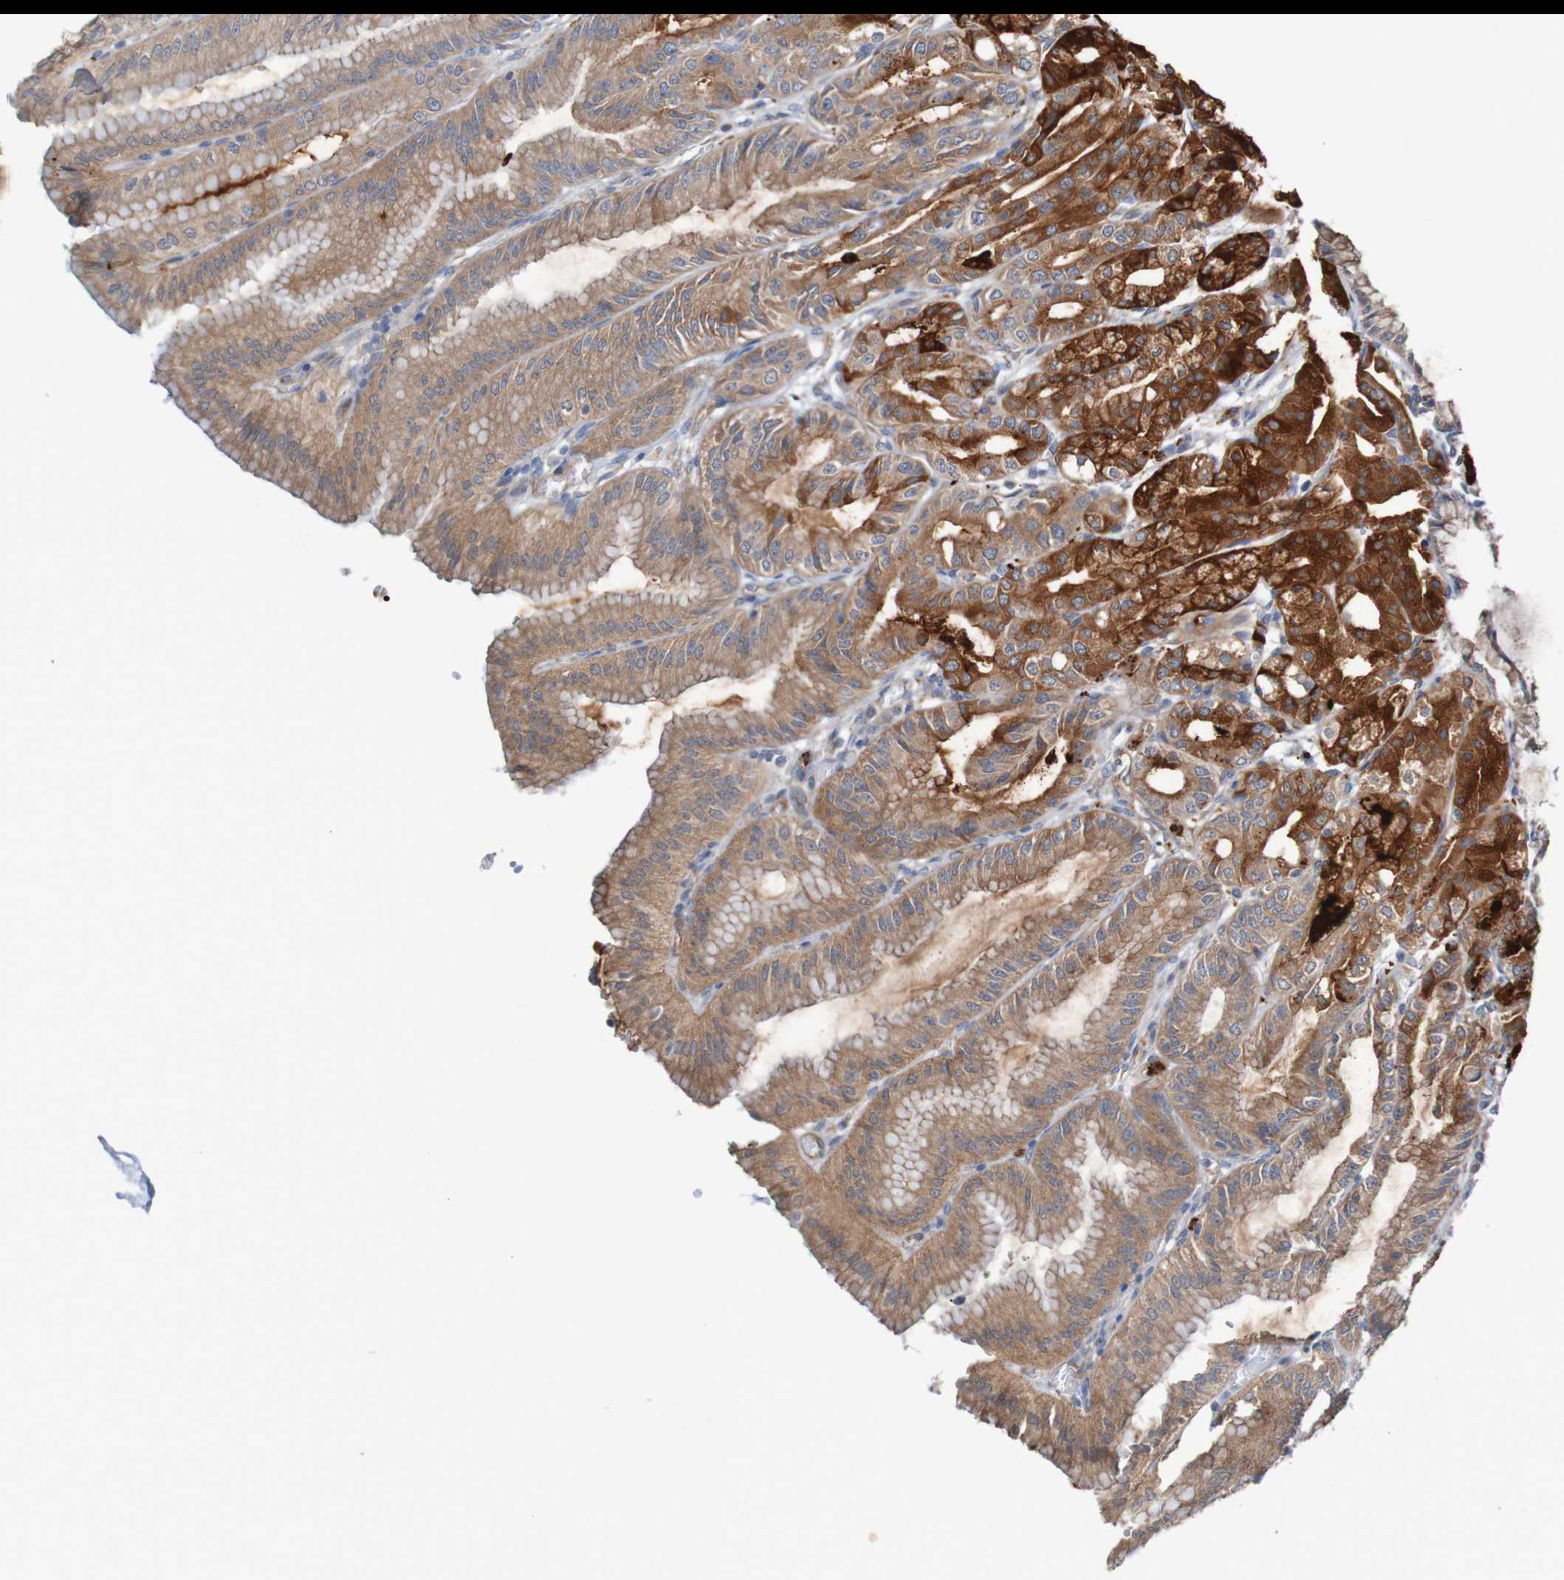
{"staining": {"intensity": "strong", "quantity": ">75%", "location": "cytoplasmic/membranous"}, "tissue": "stomach", "cell_type": "Glandular cells", "image_type": "normal", "snomed": [{"axis": "morphology", "description": "Normal tissue, NOS"}, {"axis": "topography", "description": "Stomach, lower"}], "caption": "Immunohistochemical staining of benign stomach exhibits high levels of strong cytoplasmic/membranous expression in about >75% of glandular cells.", "gene": "ST8SIA6", "patient": {"sex": "male", "age": 71}}